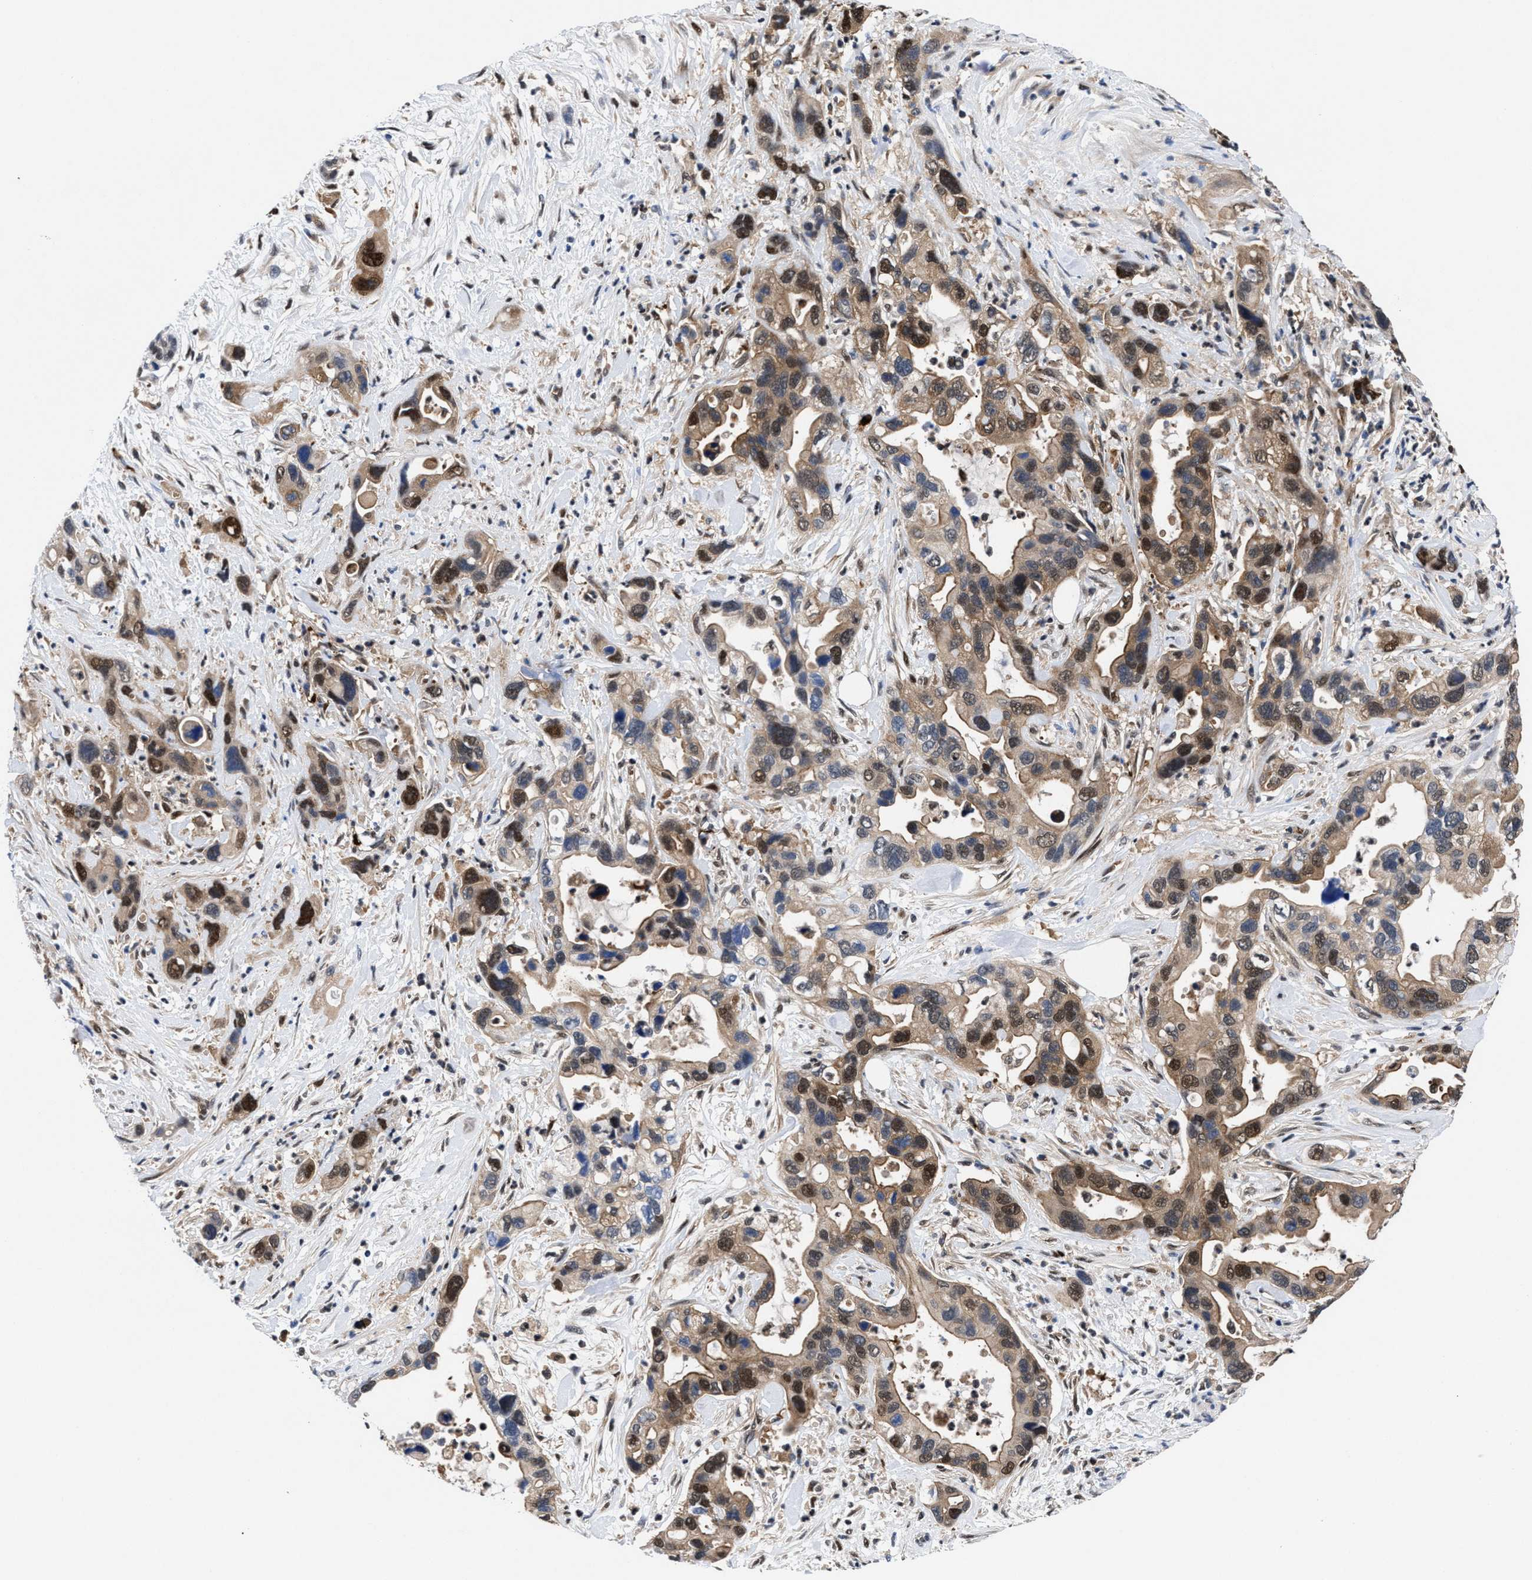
{"staining": {"intensity": "moderate", "quantity": "<25%", "location": "cytoplasmic/membranous,nuclear"}, "tissue": "pancreatic cancer", "cell_type": "Tumor cells", "image_type": "cancer", "snomed": [{"axis": "morphology", "description": "Adenocarcinoma, NOS"}, {"axis": "topography", "description": "Pancreas"}], "caption": "A brown stain highlights moderate cytoplasmic/membranous and nuclear positivity of a protein in pancreatic adenocarcinoma tumor cells.", "gene": "ACLY", "patient": {"sex": "female", "age": 70}}